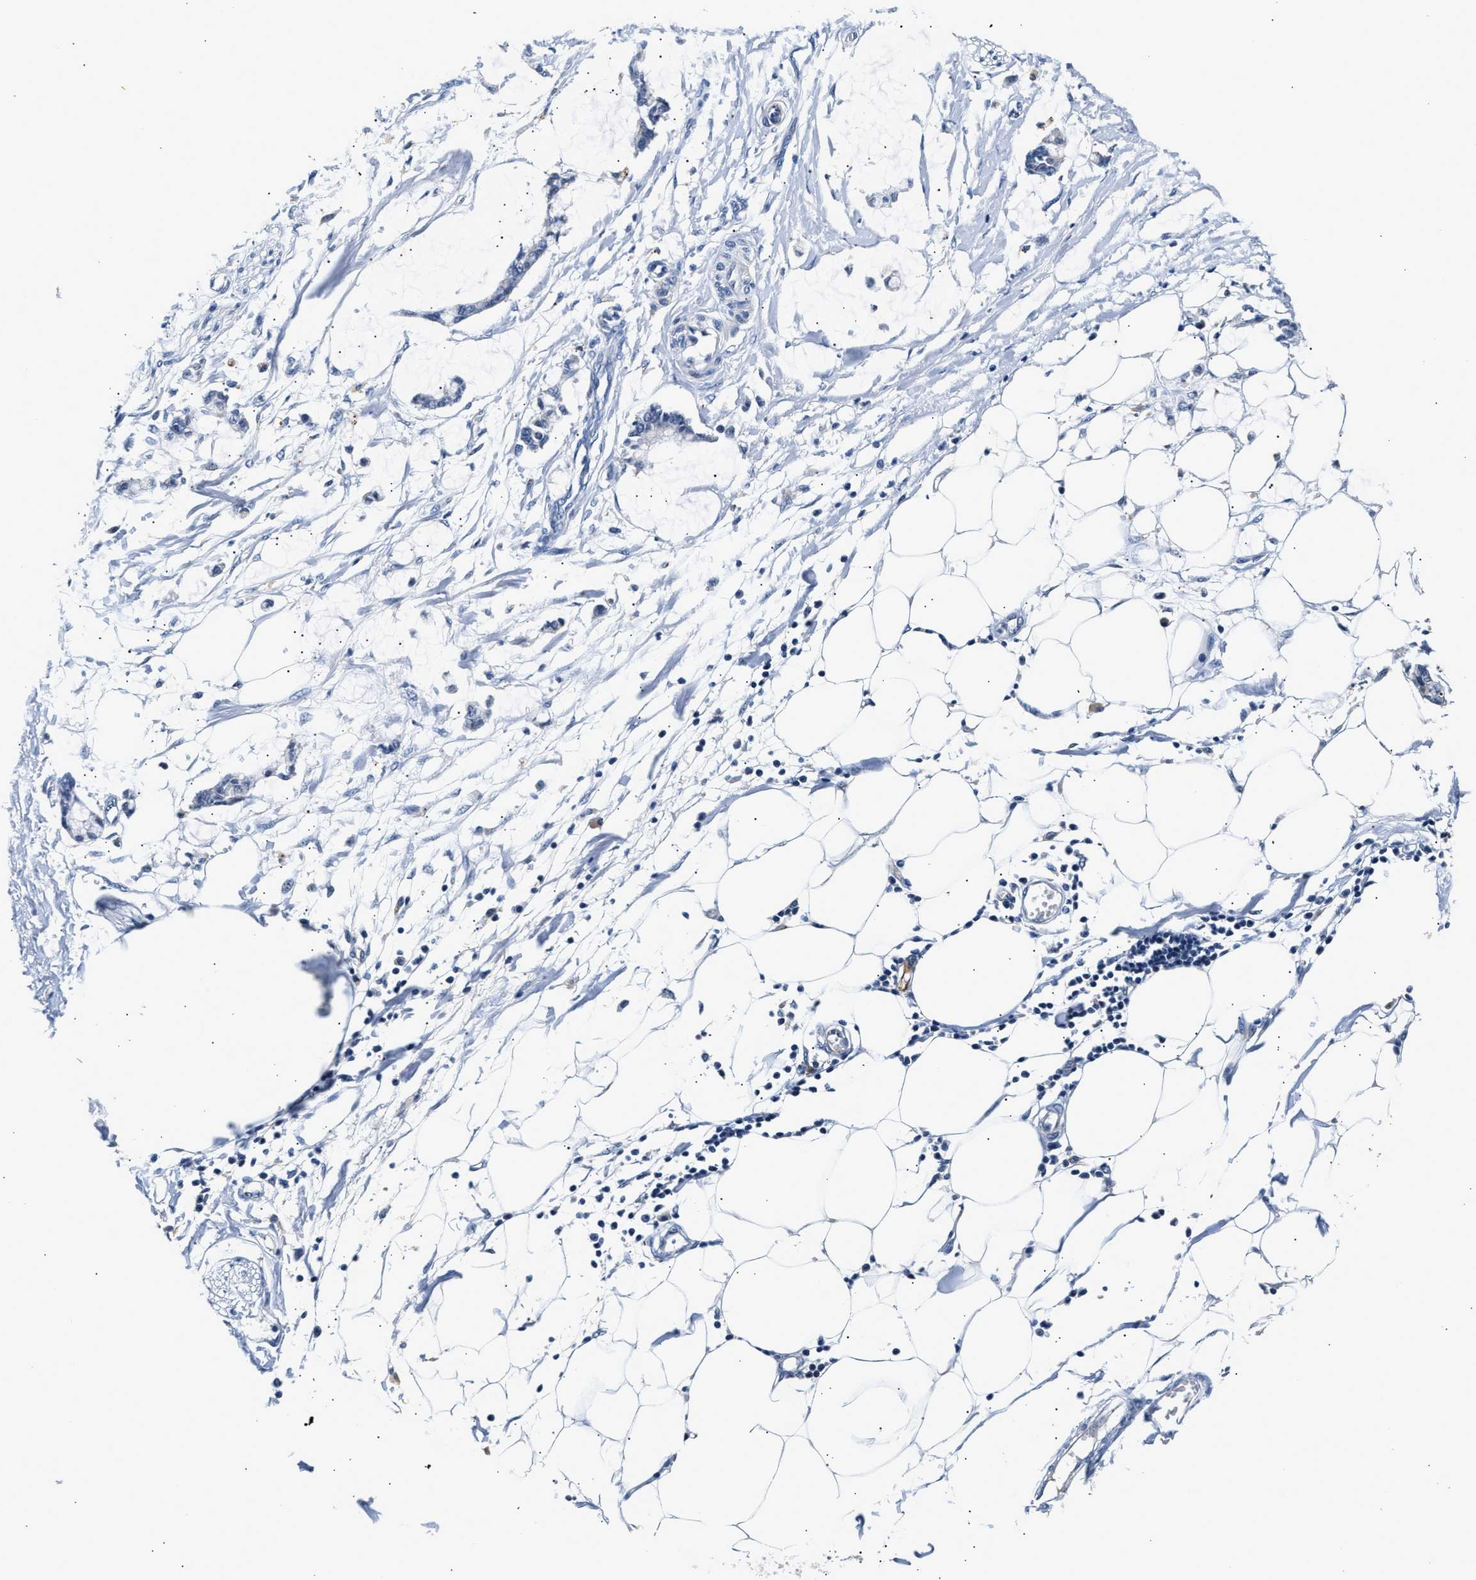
{"staining": {"intensity": "negative", "quantity": "none", "location": "none"}, "tissue": "adipose tissue", "cell_type": "Adipocytes", "image_type": "normal", "snomed": [{"axis": "morphology", "description": "Normal tissue, NOS"}, {"axis": "morphology", "description": "Adenocarcinoma, NOS"}, {"axis": "topography", "description": "Colon"}, {"axis": "topography", "description": "Peripheral nerve tissue"}], "caption": "Adipose tissue stained for a protein using immunohistochemistry (IHC) shows no staining adipocytes.", "gene": "MED22", "patient": {"sex": "male", "age": 14}}